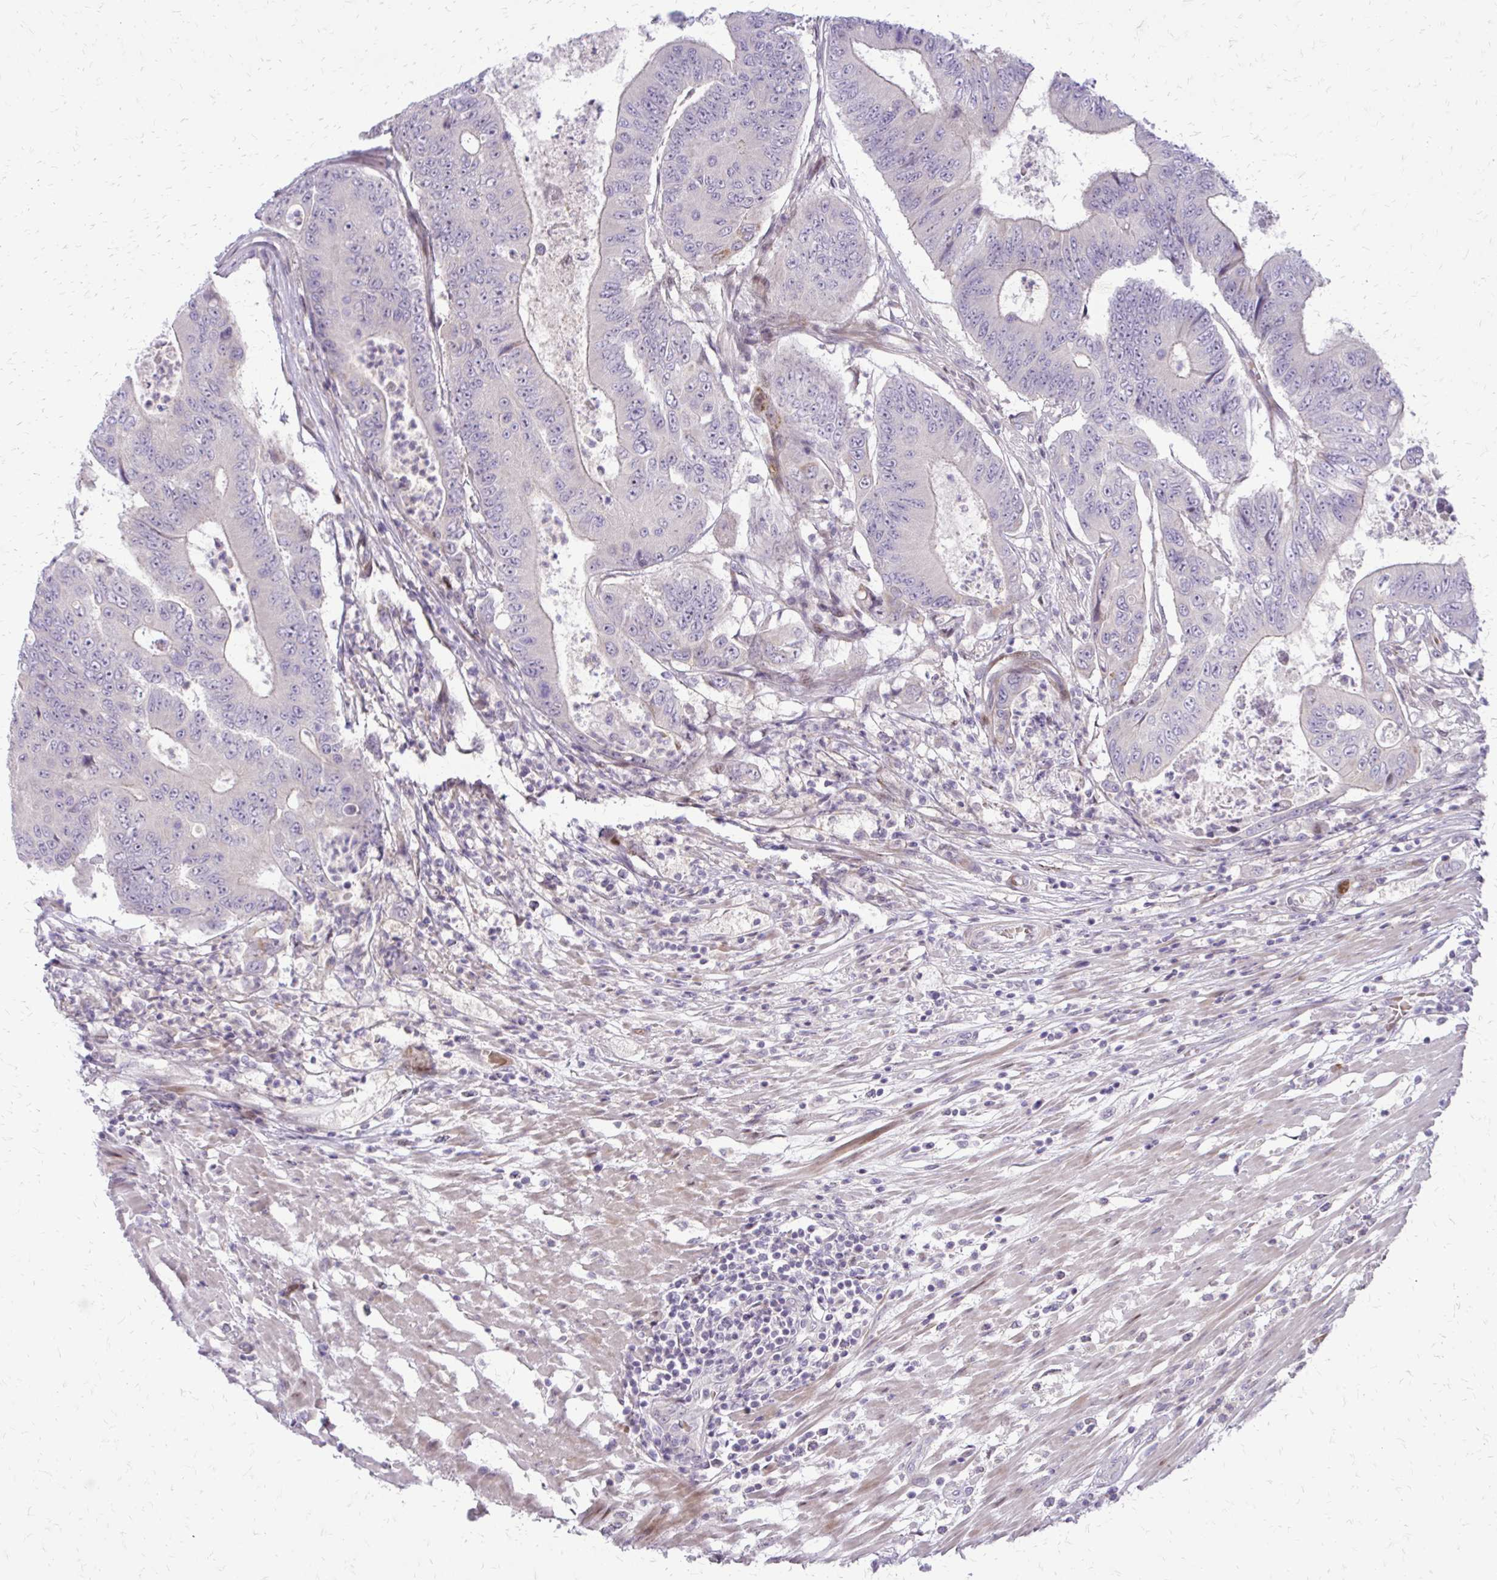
{"staining": {"intensity": "negative", "quantity": "none", "location": "none"}, "tissue": "colorectal cancer", "cell_type": "Tumor cells", "image_type": "cancer", "snomed": [{"axis": "morphology", "description": "Adenocarcinoma, NOS"}, {"axis": "topography", "description": "Colon"}], "caption": "The IHC micrograph has no significant expression in tumor cells of colorectal adenocarcinoma tissue. Brightfield microscopy of IHC stained with DAB (3,3'-diaminobenzidine) (brown) and hematoxylin (blue), captured at high magnification.", "gene": "PPDPFL", "patient": {"sex": "female", "age": 48}}